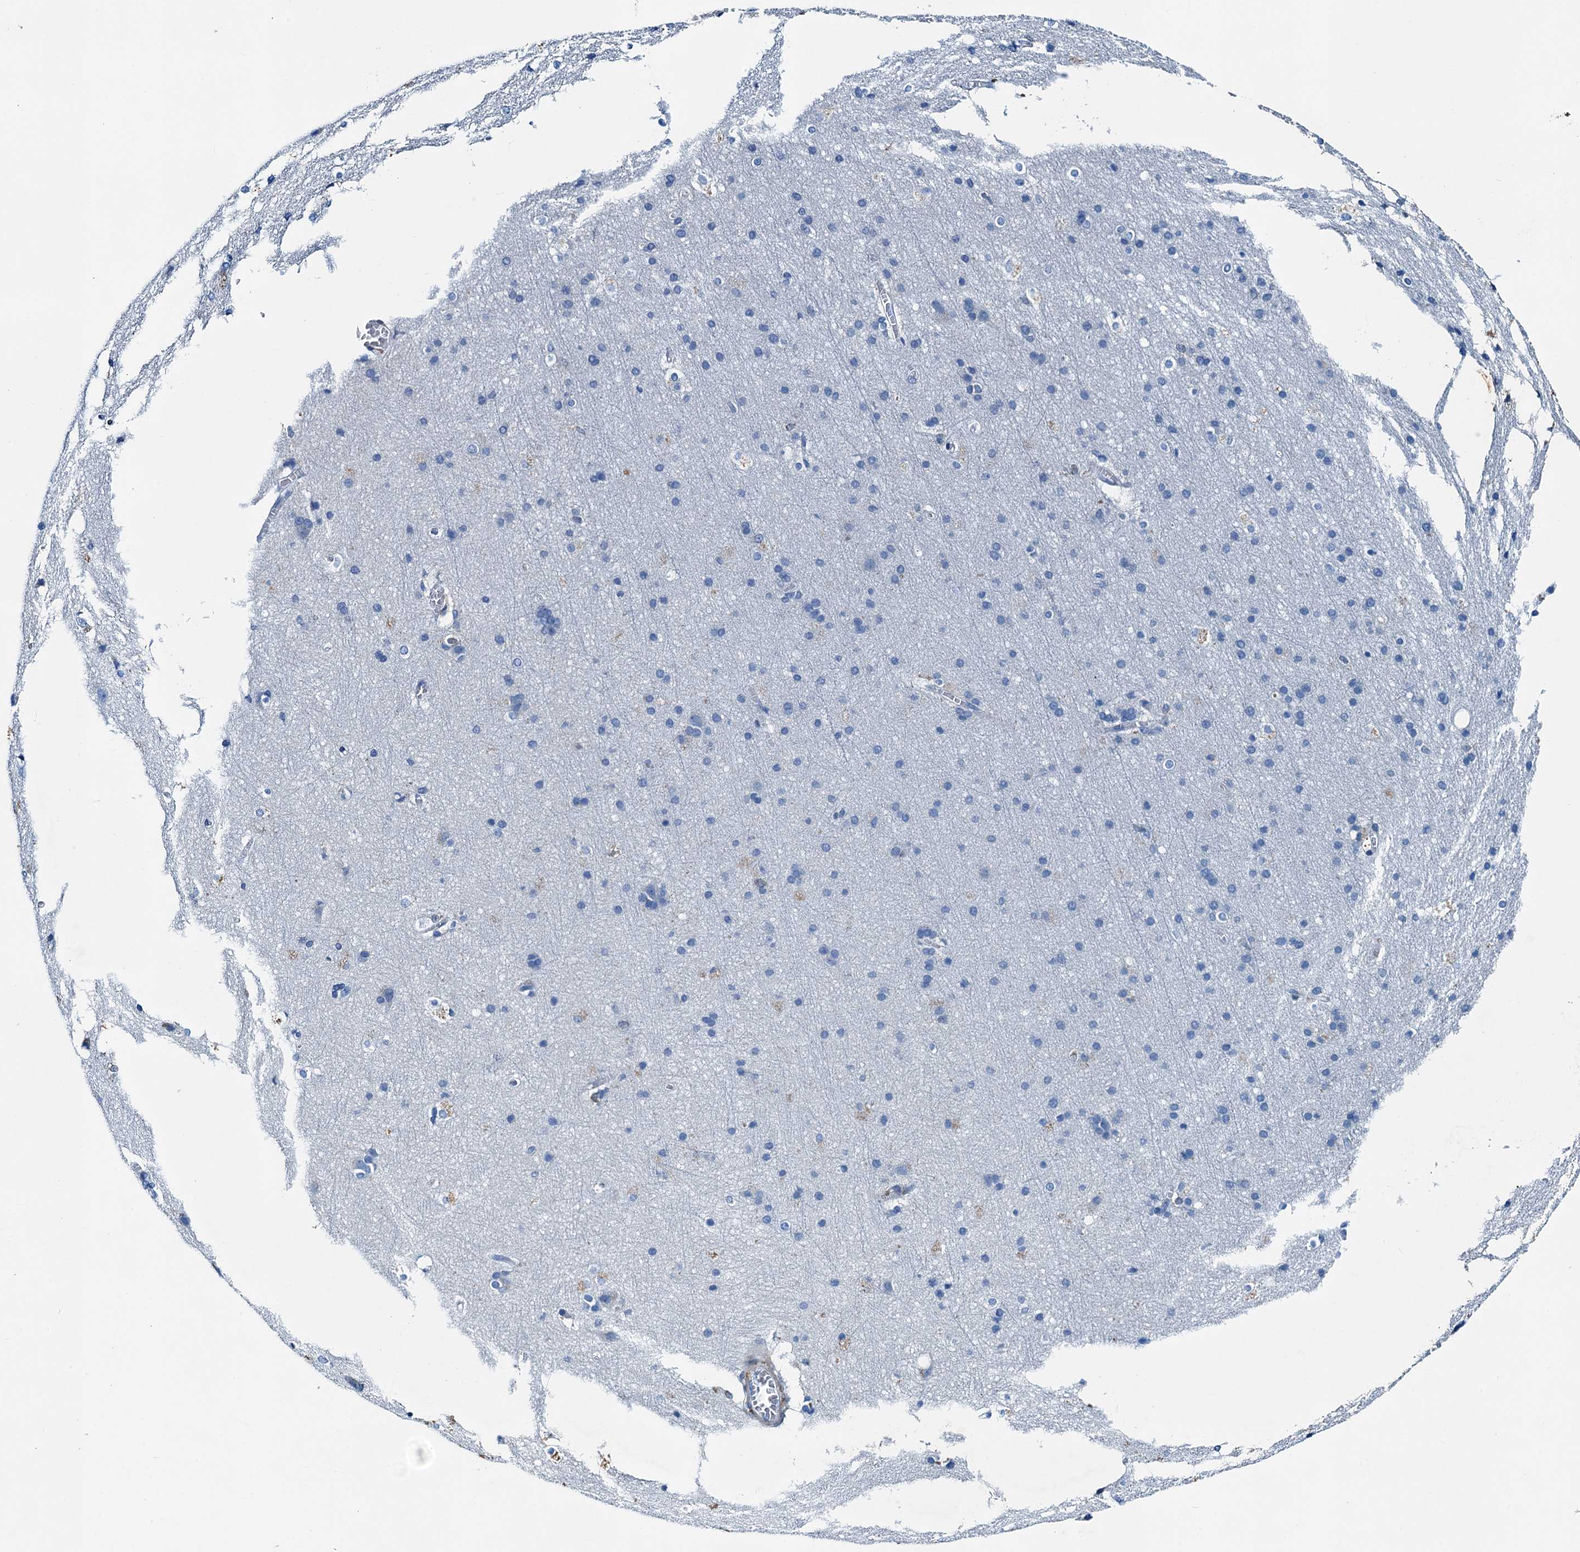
{"staining": {"intensity": "negative", "quantity": "none", "location": "none"}, "tissue": "cerebral cortex", "cell_type": "Endothelial cells", "image_type": "normal", "snomed": [{"axis": "morphology", "description": "Normal tissue, NOS"}, {"axis": "topography", "description": "Cerebral cortex"}], "caption": "A histopathology image of cerebral cortex stained for a protein shows no brown staining in endothelial cells. (DAB immunohistochemistry (IHC), high magnification).", "gene": "RAB3IL1", "patient": {"sex": "male", "age": 54}}